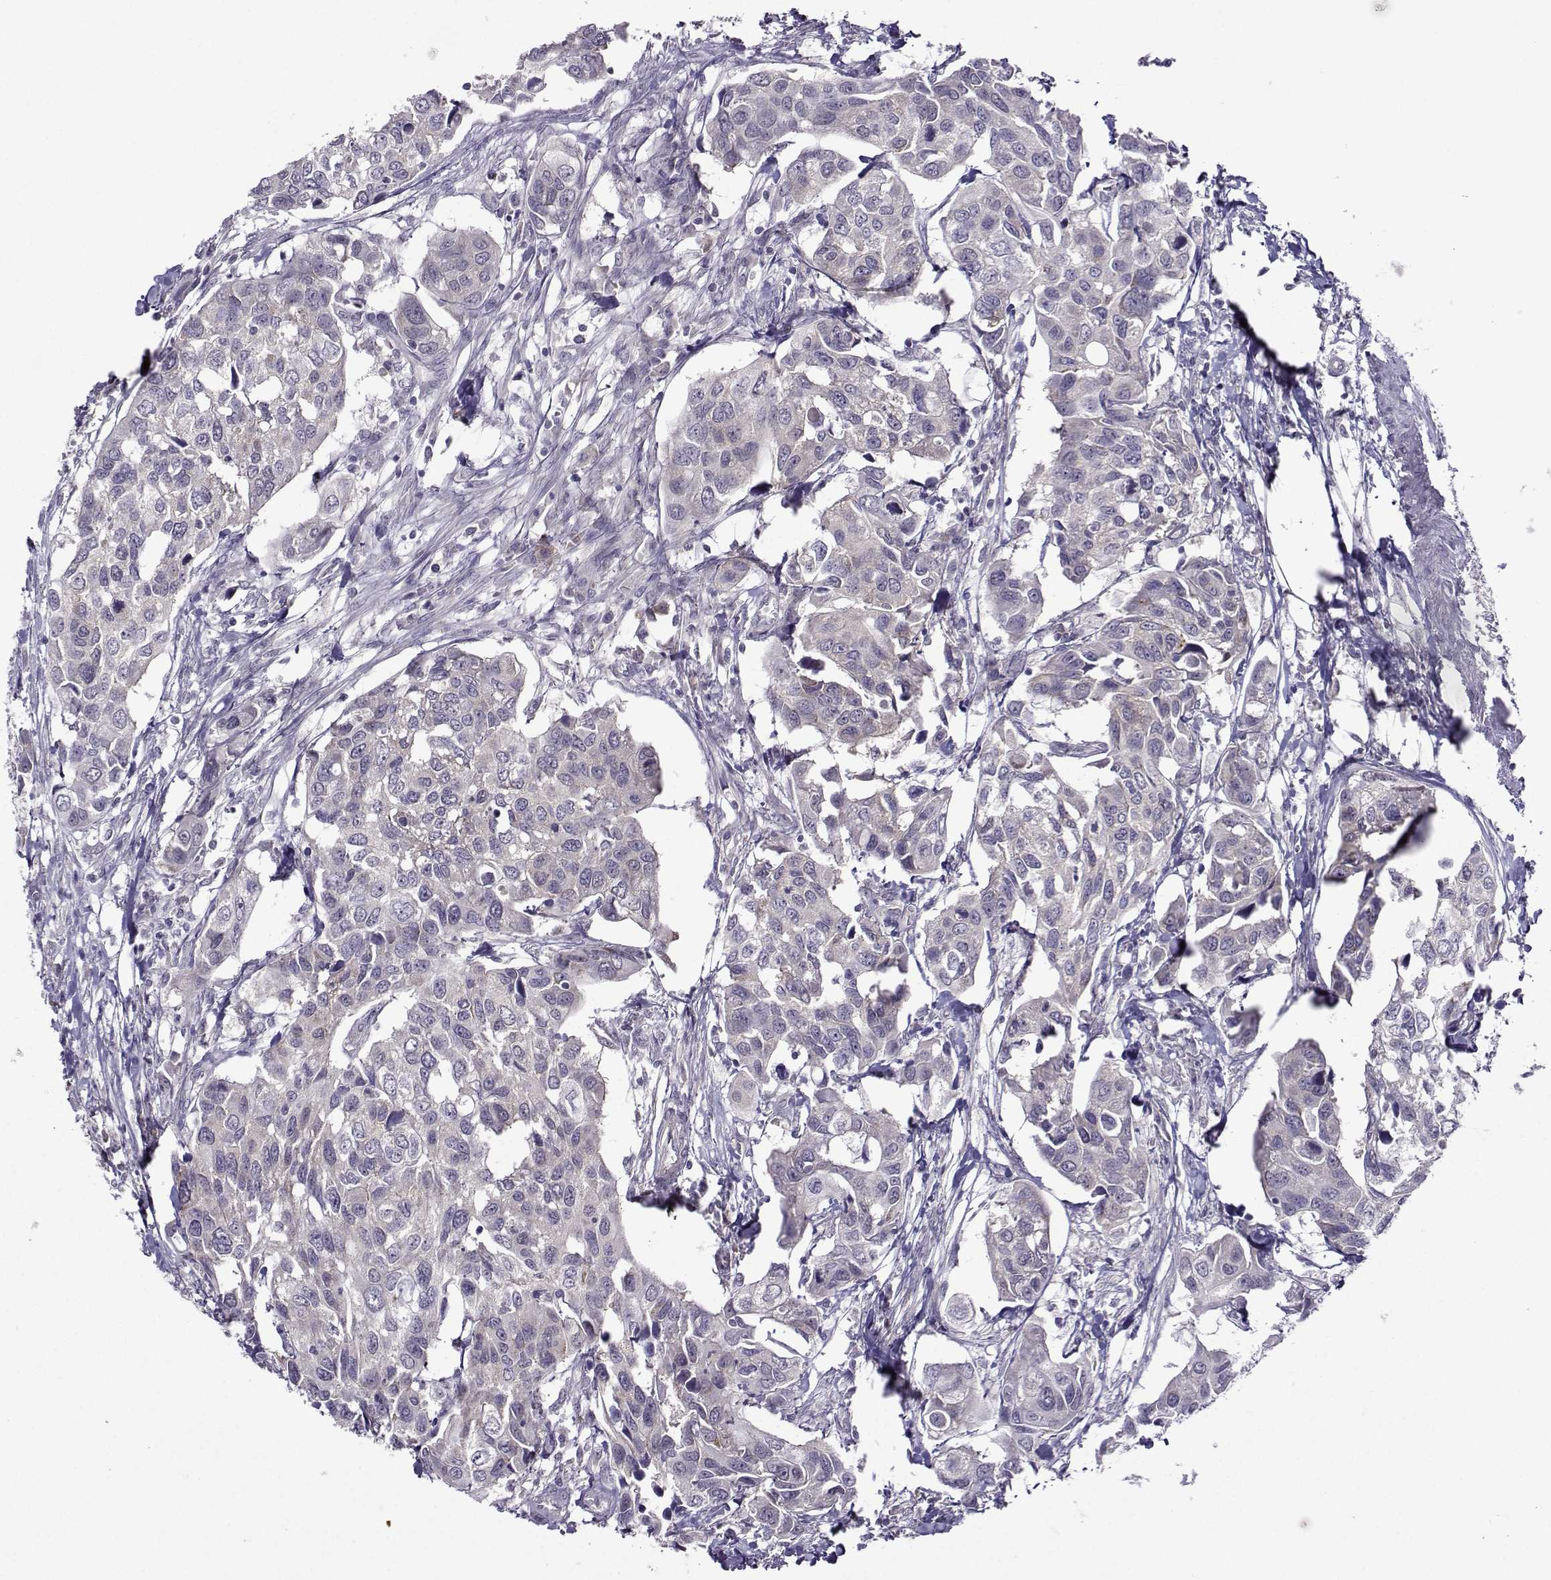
{"staining": {"intensity": "negative", "quantity": "none", "location": "none"}, "tissue": "urothelial cancer", "cell_type": "Tumor cells", "image_type": "cancer", "snomed": [{"axis": "morphology", "description": "Urothelial carcinoma, High grade"}, {"axis": "topography", "description": "Urinary bladder"}], "caption": "Immunohistochemistry (IHC) of human urothelial cancer shows no staining in tumor cells.", "gene": "DDX20", "patient": {"sex": "male", "age": 60}}